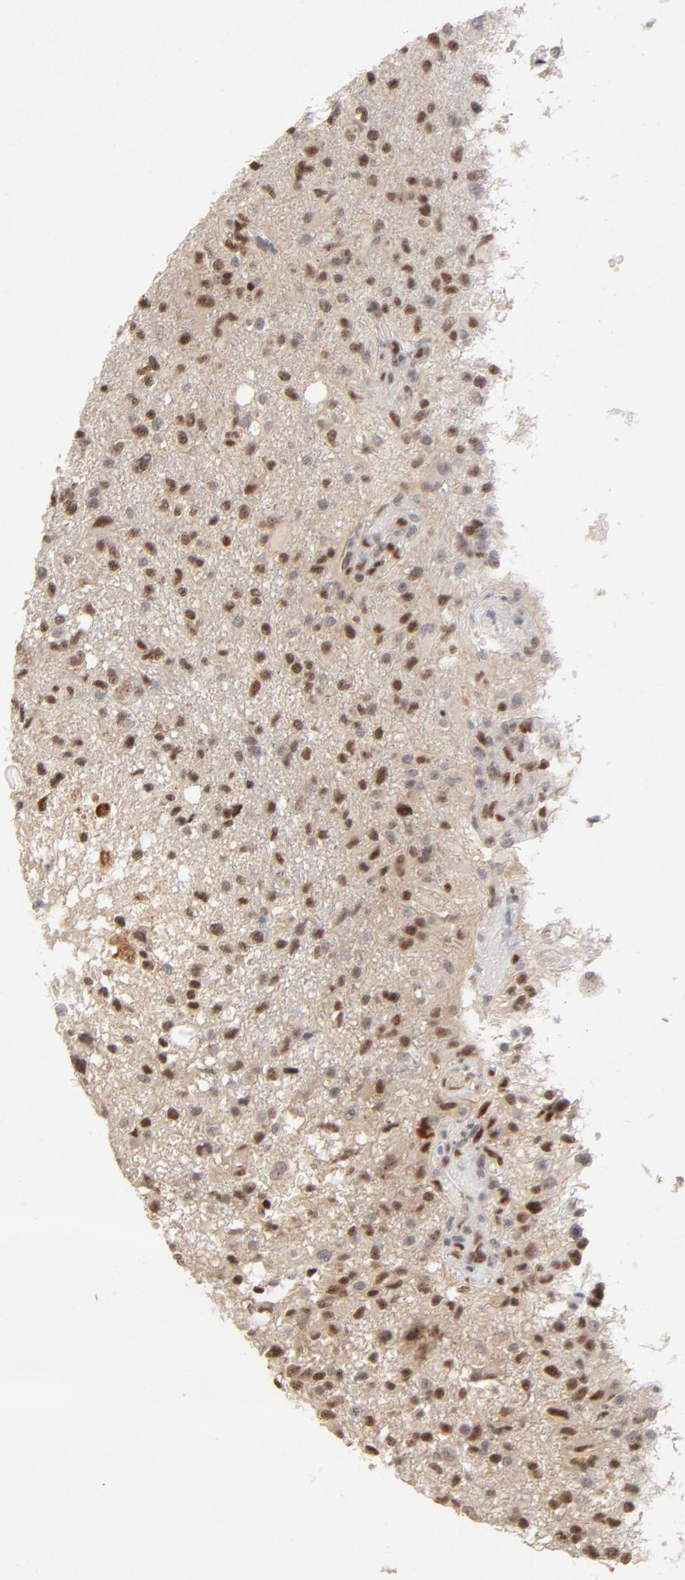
{"staining": {"intensity": "moderate", "quantity": ">75%", "location": "nuclear"}, "tissue": "glioma", "cell_type": "Tumor cells", "image_type": "cancer", "snomed": [{"axis": "morphology", "description": "Glioma, malignant, High grade"}, {"axis": "topography", "description": "Cerebral cortex"}], "caption": "Glioma stained with DAB IHC displays medium levels of moderate nuclear staining in about >75% of tumor cells. (DAB IHC, brown staining for protein, blue staining for nuclei).", "gene": "NFIB", "patient": {"sex": "male", "age": 76}}